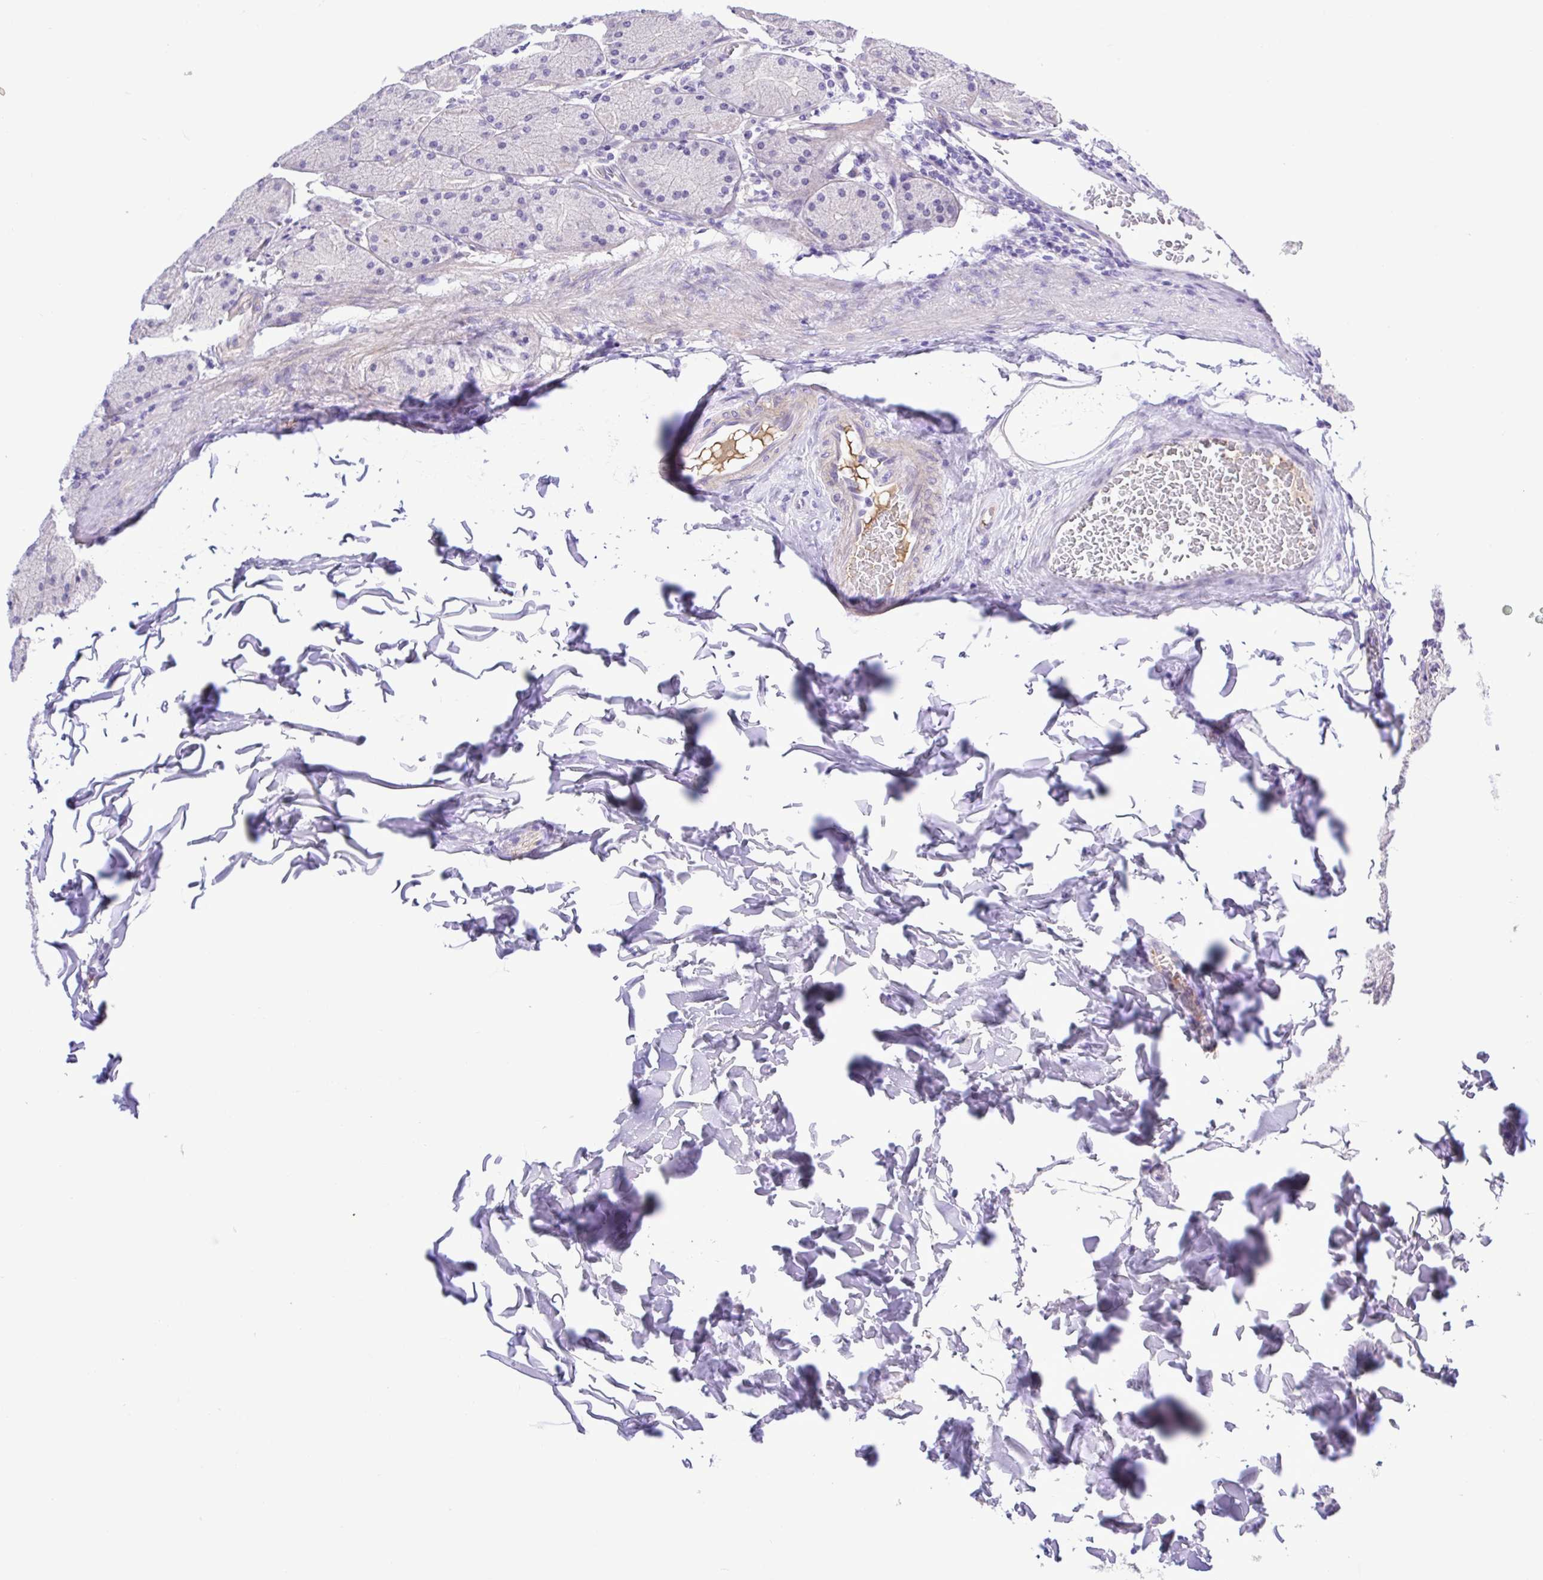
{"staining": {"intensity": "negative", "quantity": "none", "location": "none"}, "tissue": "stomach", "cell_type": "Glandular cells", "image_type": "normal", "snomed": [{"axis": "morphology", "description": "Normal tissue, NOS"}, {"axis": "topography", "description": "Stomach, upper"}], "caption": "Immunohistochemistry image of normal stomach stained for a protein (brown), which shows no expression in glandular cells.", "gene": "GABBR2", "patient": {"sex": "female", "age": 56}}